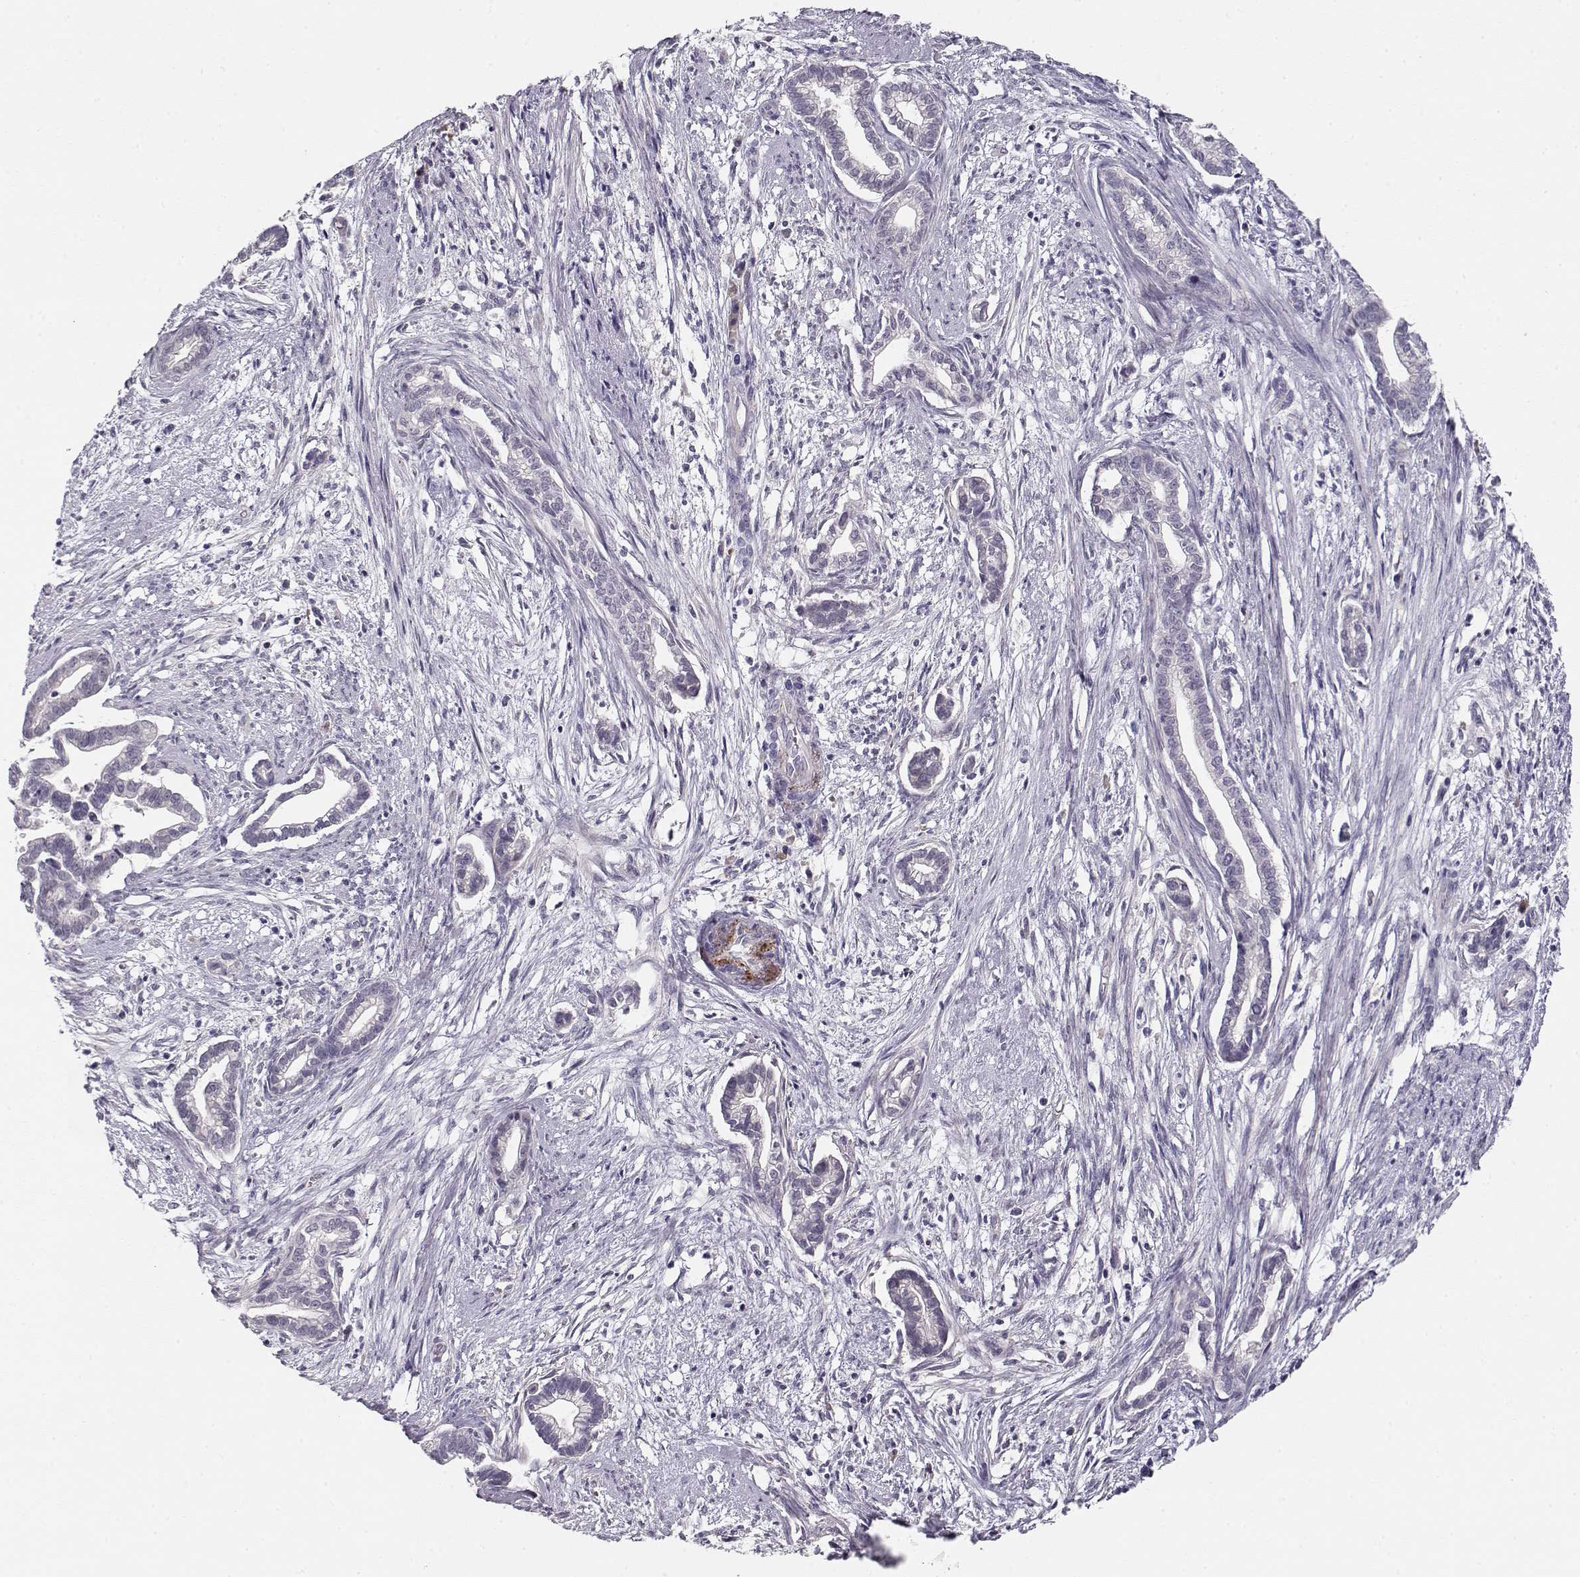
{"staining": {"intensity": "negative", "quantity": "none", "location": "none"}, "tissue": "cervical cancer", "cell_type": "Tumor cells", "image_type": "cancer", "snomed": [{"axis": "morphology", "description": "Adenocarcinoma, NOS"}, {"axis": "topography", "description": "Cervix"}], "caption": "The IHC micrograph has no significant expression in tumor cells of cervical cancer tissue.", "gene": "TTC26", "patient": {"sex": "female", "age": 62}}